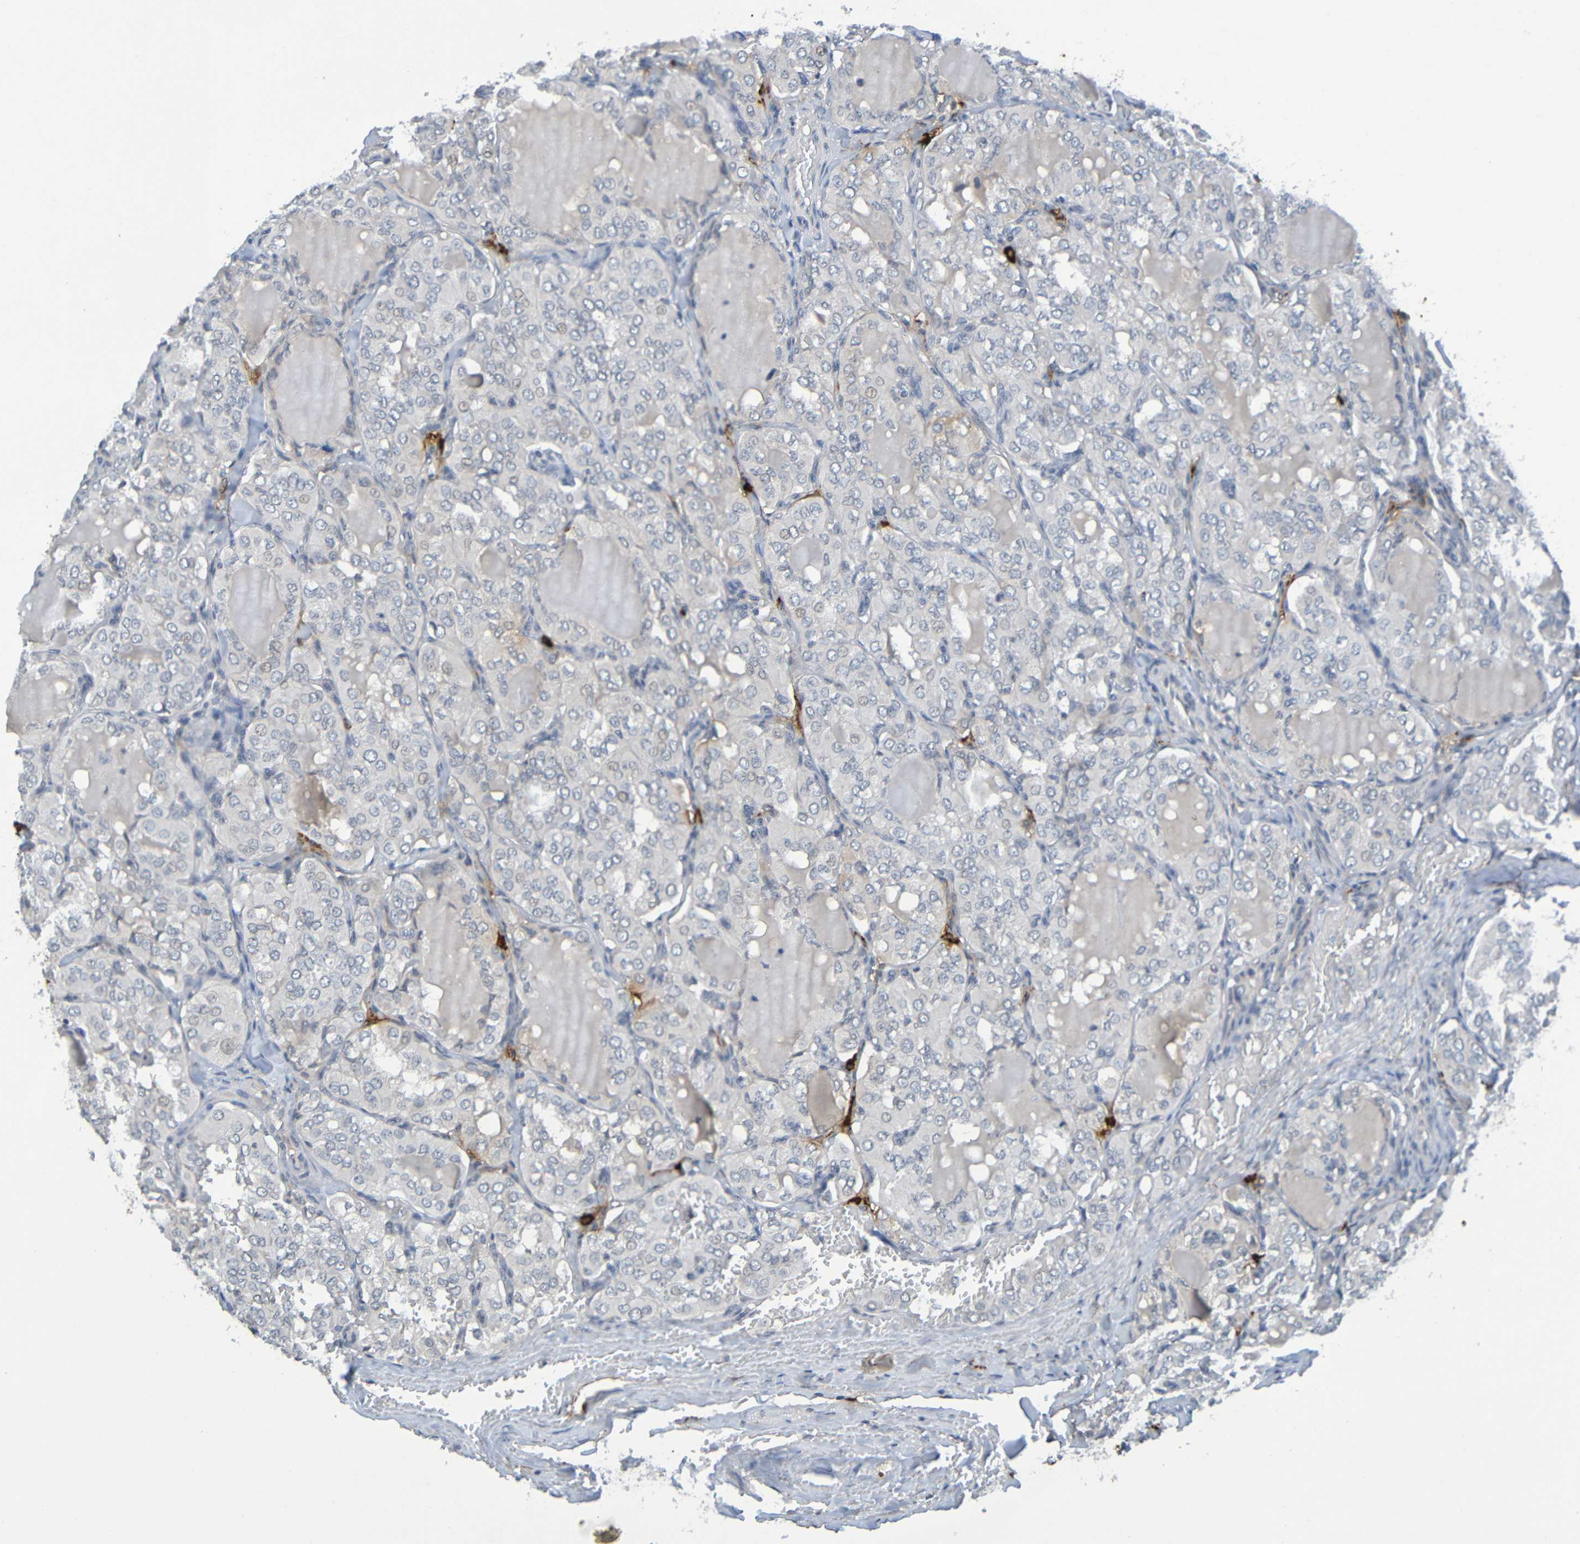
{"staining": {"intensity": "negative", "quantity": "none", "location": "none"}, "tissue": "thyroid cancer", "cell_type": "Tumor cells", "image_type": "cancer", "snomed": [{"axis": "morphology", "description": "Papillary adenocarcinoma, NOS"}, {"axis": "topography", "description": "Thyroid gland"}], "caption": "Tumor cells show no significant protein staining in thyroid cancer.", "gene": "C3AR1", "patient": {"sex": "male", "age": 20}}